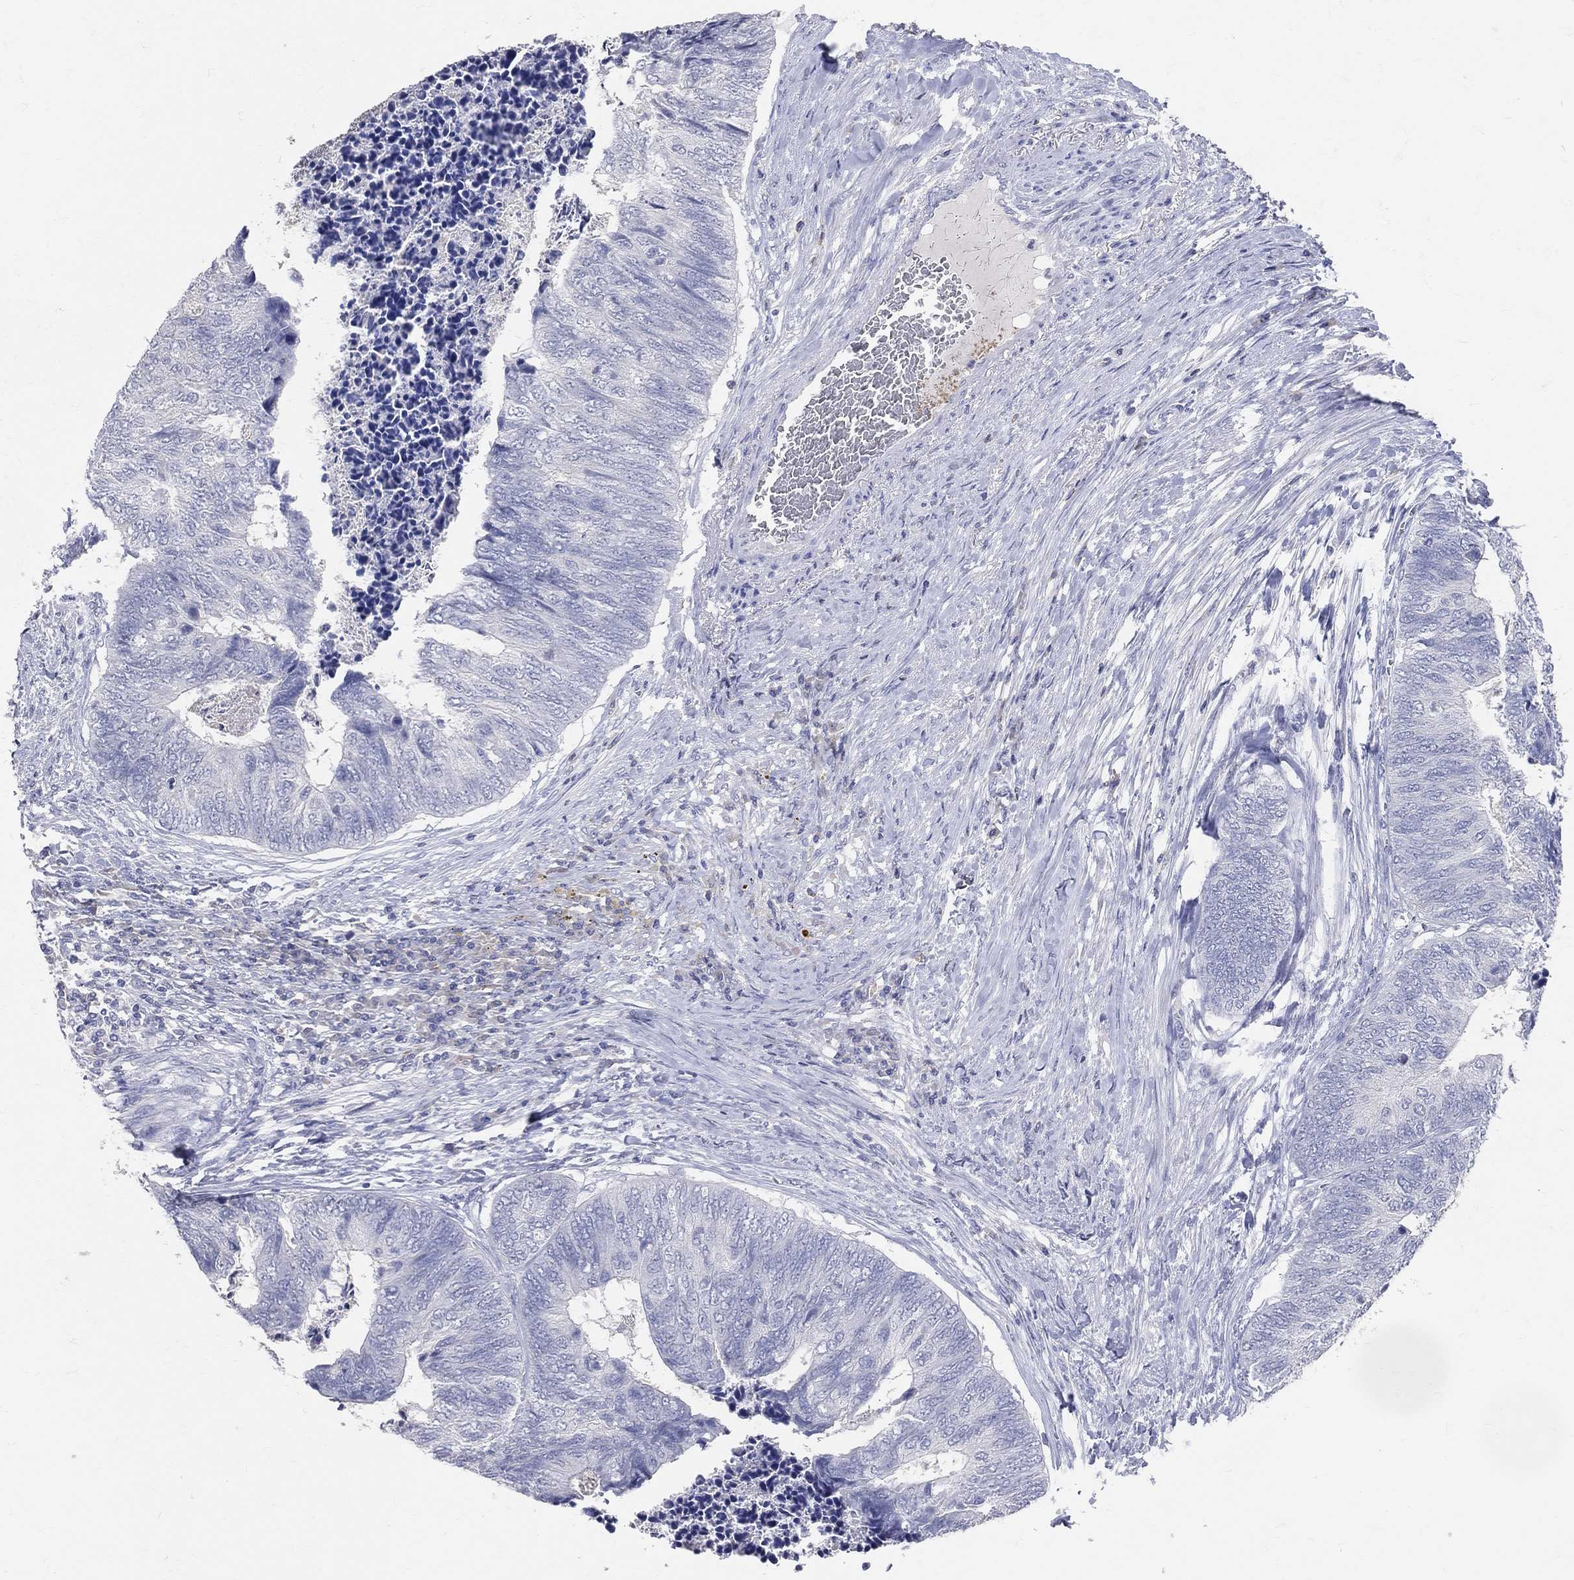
{"staining": {"intensity": "negative", "quantity": "none", "location": "none"}, "tissue": "colorectal cancer", "cell_type": "Tumor cells", "image_type": "cancer", "snomed": [{"axis": "morphology", "description": "Adenocarcinoma, NOS"}, {"axis": "topography", "description": "Colon"}], "caption": "High magnification brightfield microscopy of colorectal cancer stained with DAB (3,3'-diaminobenzidine) (brown) and counterstained with hematoxylin (blue): tumor cells show no significant expression. (DAB immunohistochemistry (IHC) with hematoxylin counter stain).", "gene": "LAT", "patient": {"sex": "female", "age": 67}}